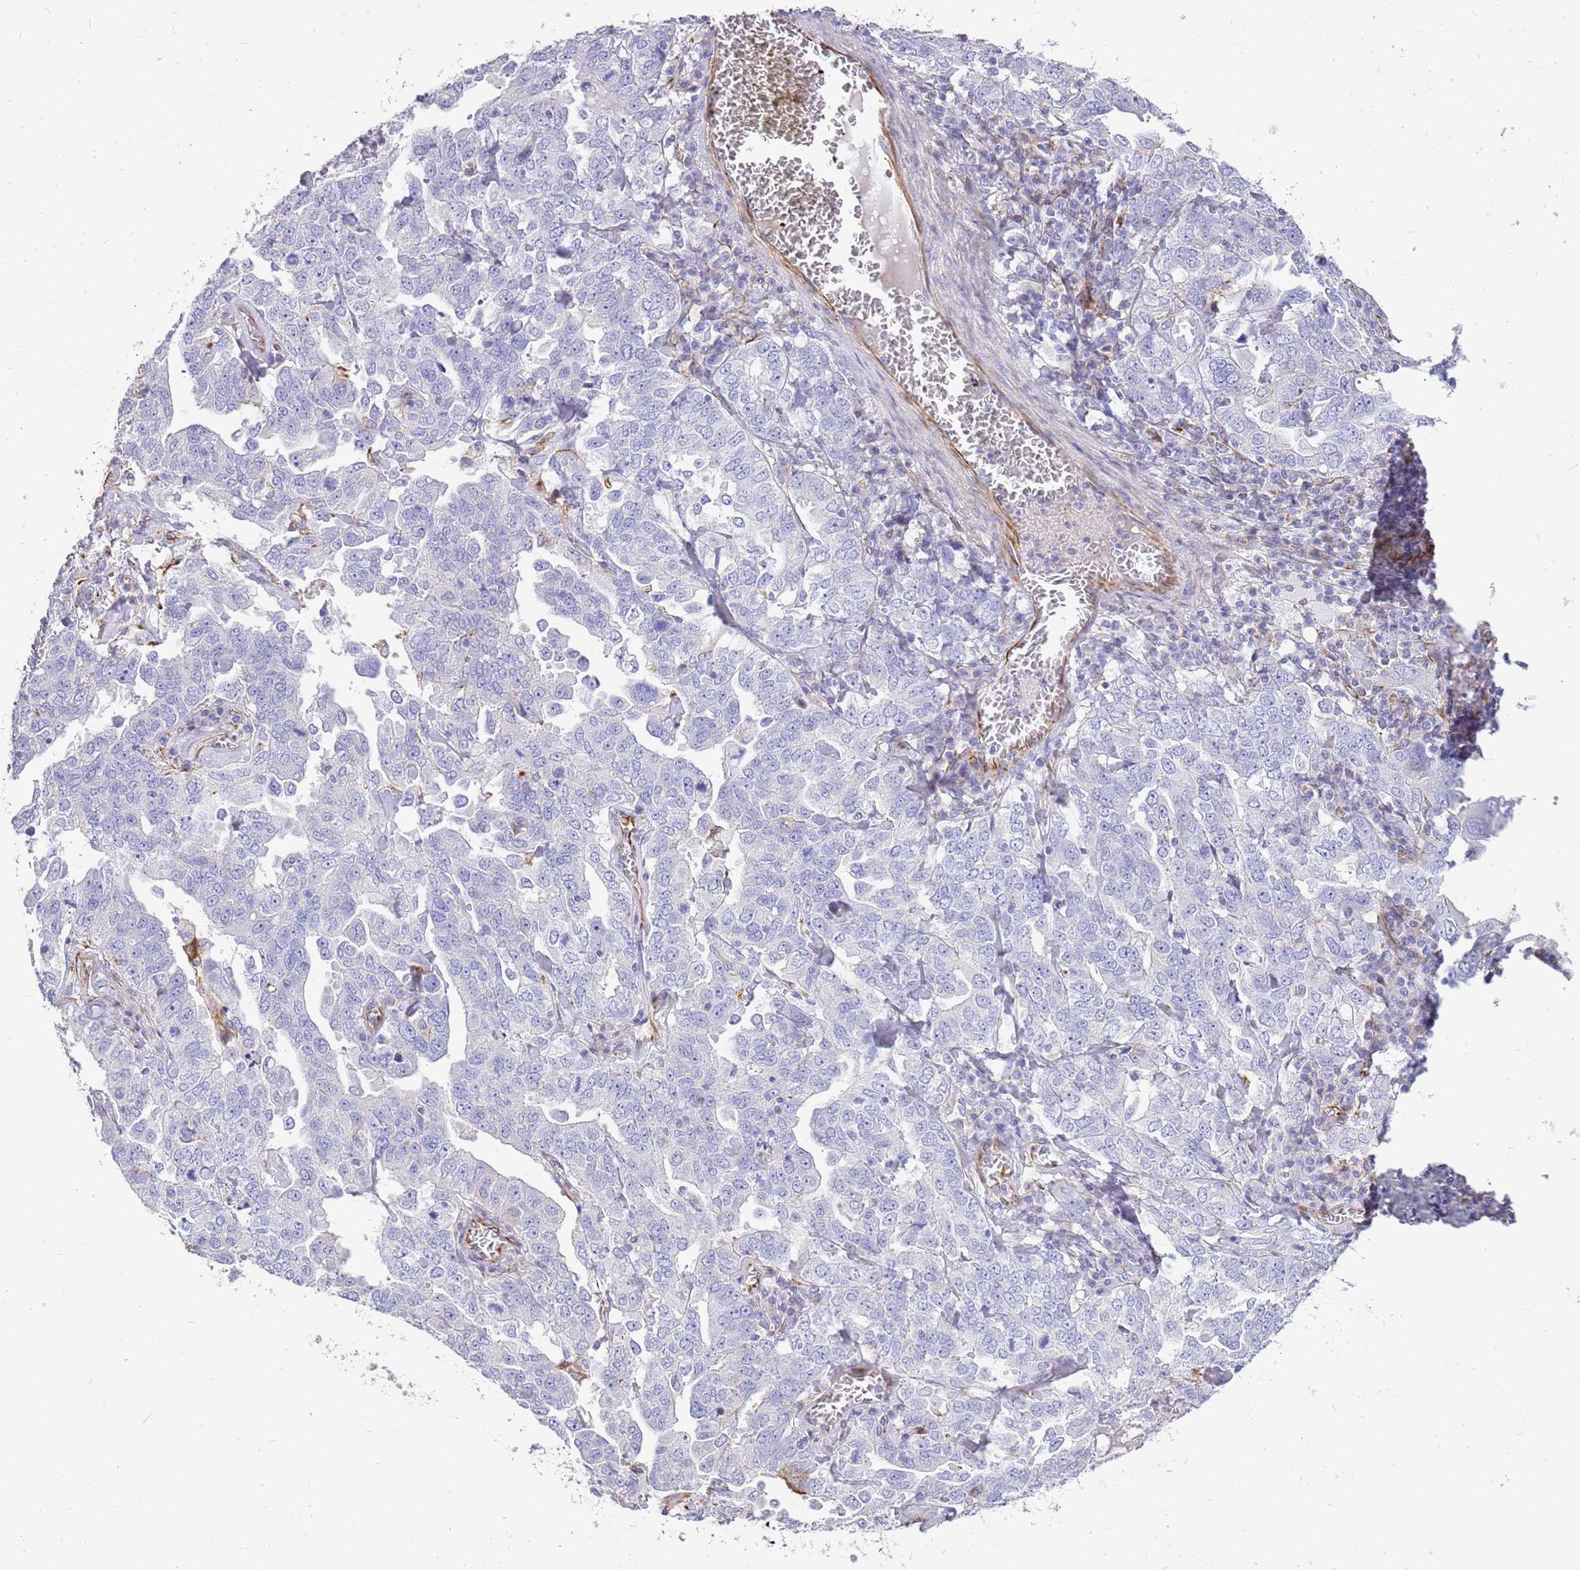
{"staining": {"intensity": "negative", "quantity": "none", "location": "none"}, "tissue": "ovarian cancer", "cell_type": "Tumor cells", "image_type": "cancer", "snomed": [{"axis": "morphology", "description": "Carcinoma, endometroid"}, {"axis": "topography", "description": "Ovary"}], "caption": "Immunohistochemical staining of endometroid carcinoma (ovarian) demonstrates no significant expression in tumor cells.", "gene": "ZDHHC1", "patient": {"sex": "female", "age": 62}}